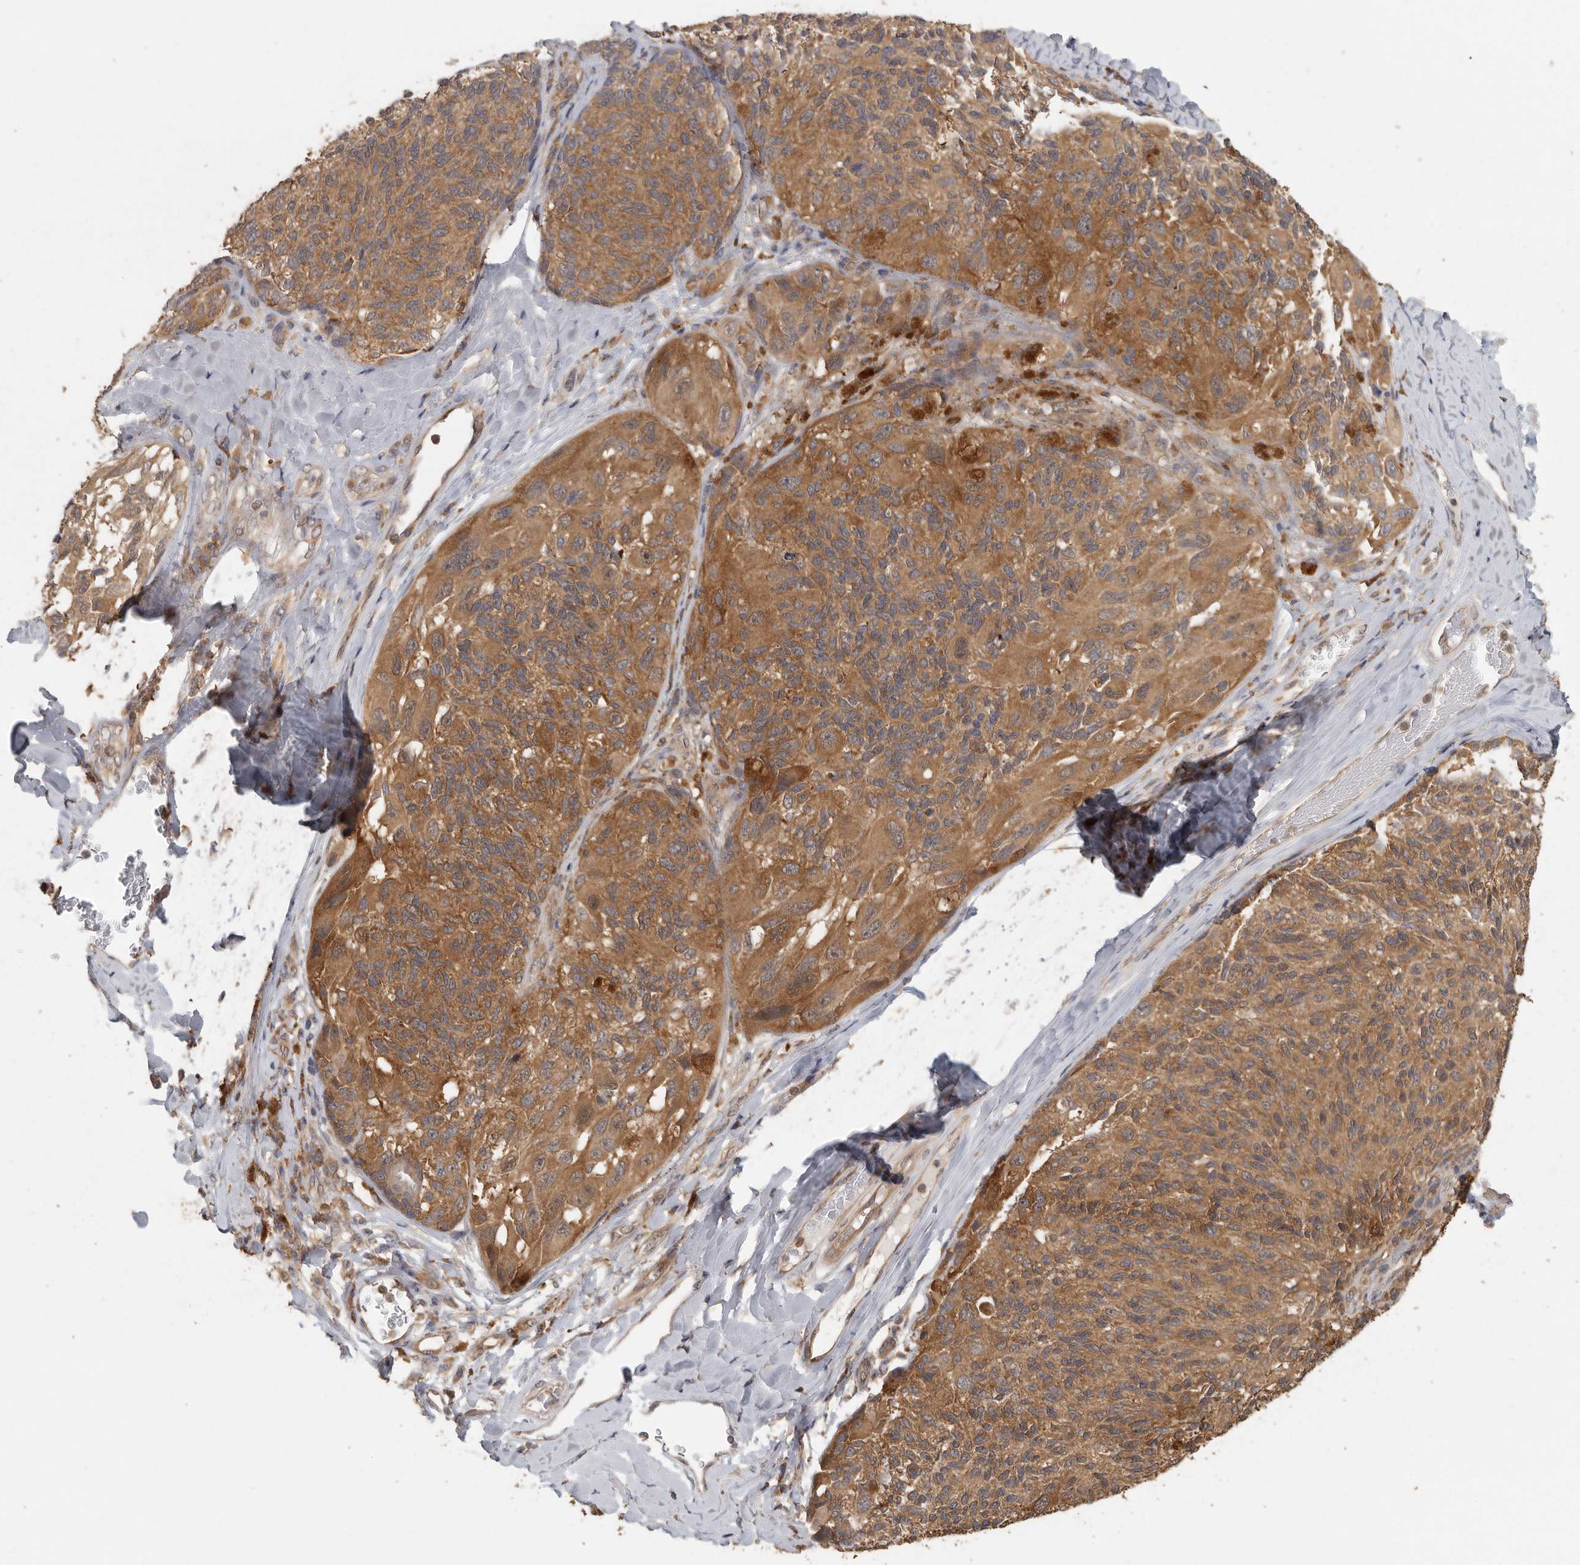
{"staining": {"intensity": "moderate", "quantity": ">75%", "location": "cytoplasmic/membranous"}, "tissue": "melanoma", "cell_type": "Tumor cells", "image_type": "cancer", "snomed": [{"axis": "morphology", "description": "Malignant melanoma, NOS"}, {"axis": "topography", "description": "Skin"}], "caption": "Tumor cells show medium levels of moderate cytoplasmic/membranous expression in approximately >75% of cells in malignant melanoma.", "gene": "CCT8", "patient": {"sex": "female", "age": 73}}